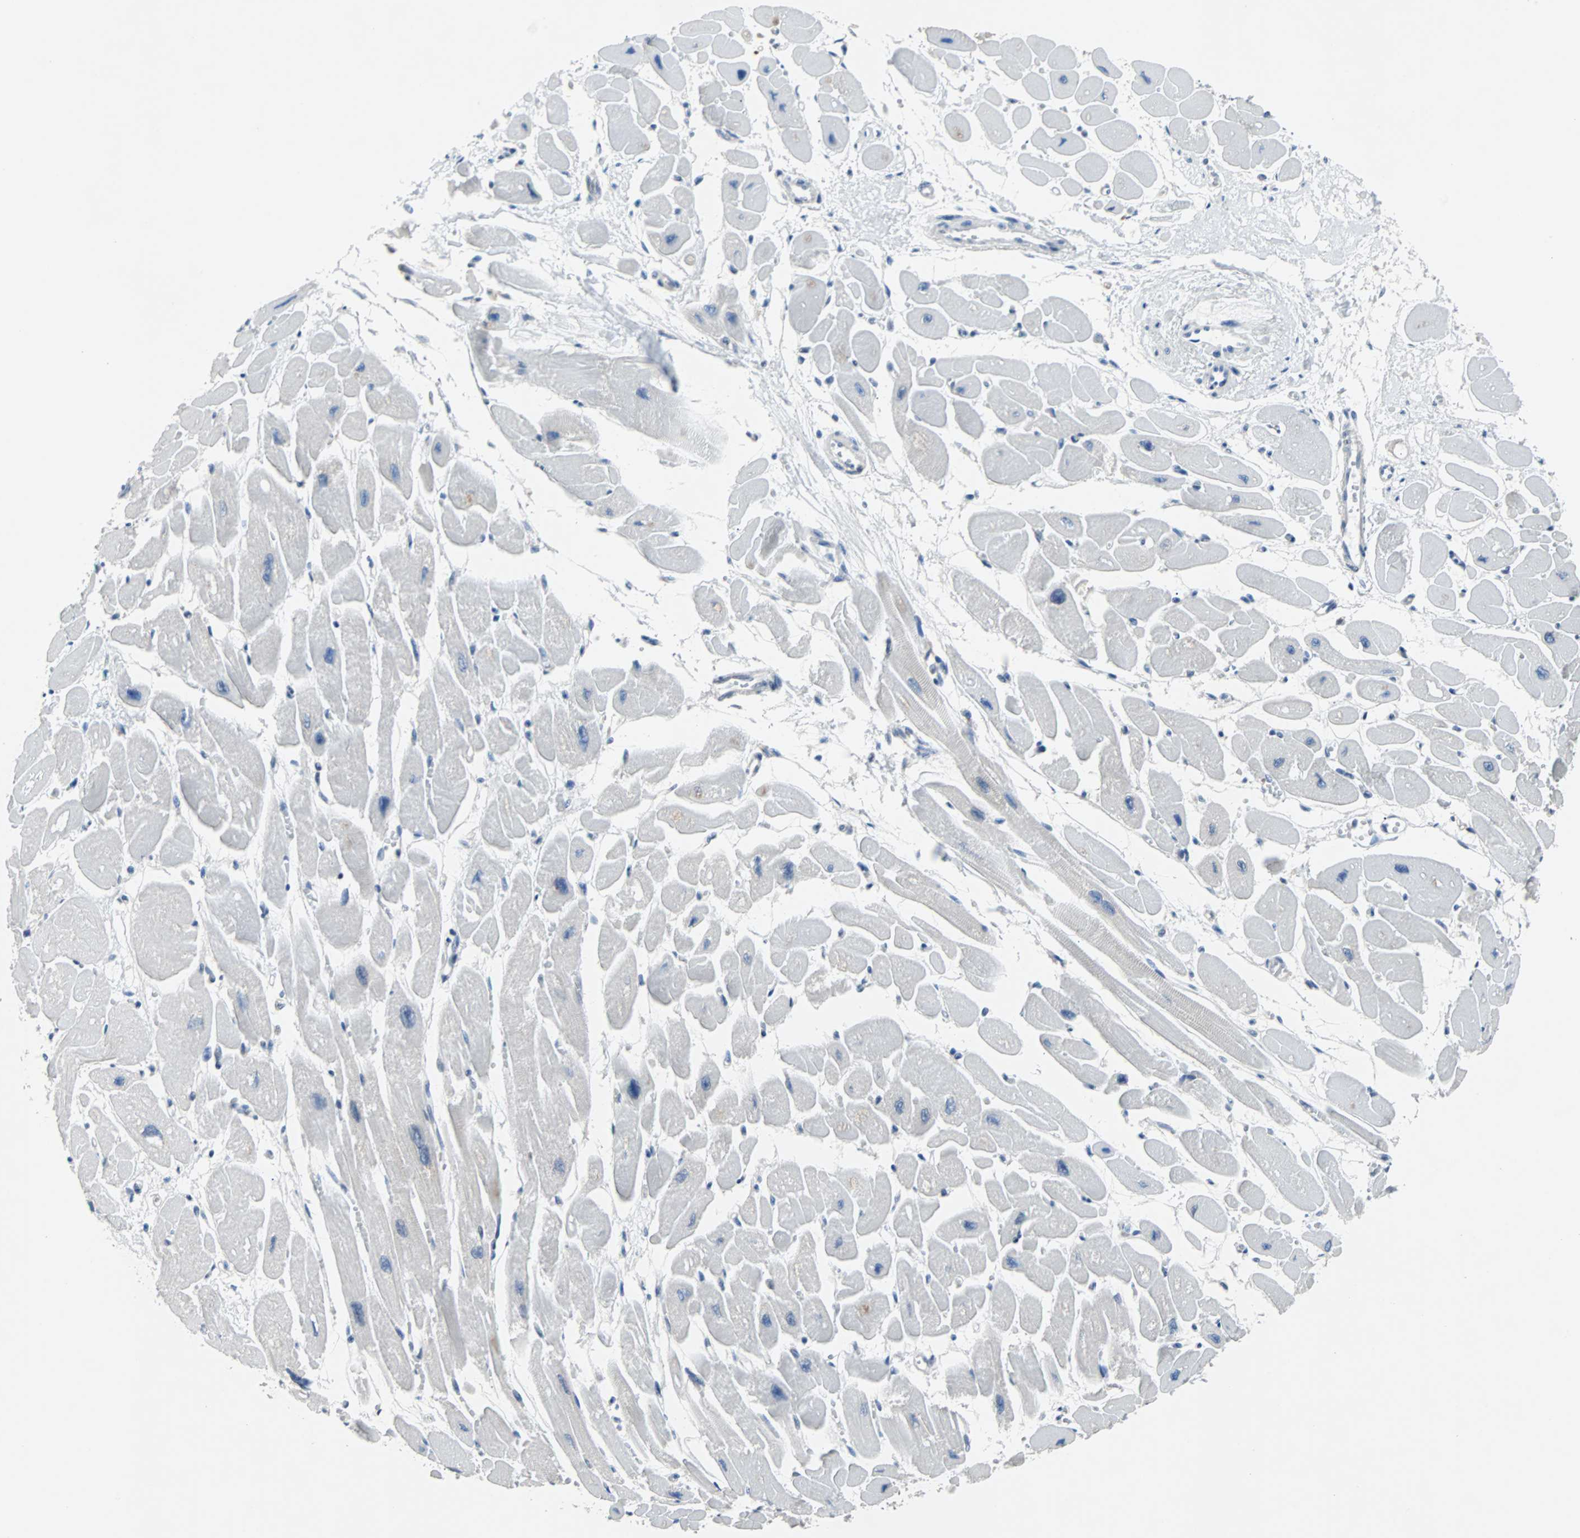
{"staining": {"intensity": "negative", "quantity": "none", "location": "none"}, "tissue": "heart muscle", "cell_type": "Cardiomyocytes", "image_type": "normal", "snomed": [{"axis": "morphology", "description": "Normal tissue, NOS"}, {"axis": "topography", "description": "Heart"}], "caption": "Immunohistochemical staining of unremarkable heart muscle demonstrates no significant positivity in cardiomyocytes.", "gene": "MAP2K6", "patient": {"sex": "female", "age": 54}}